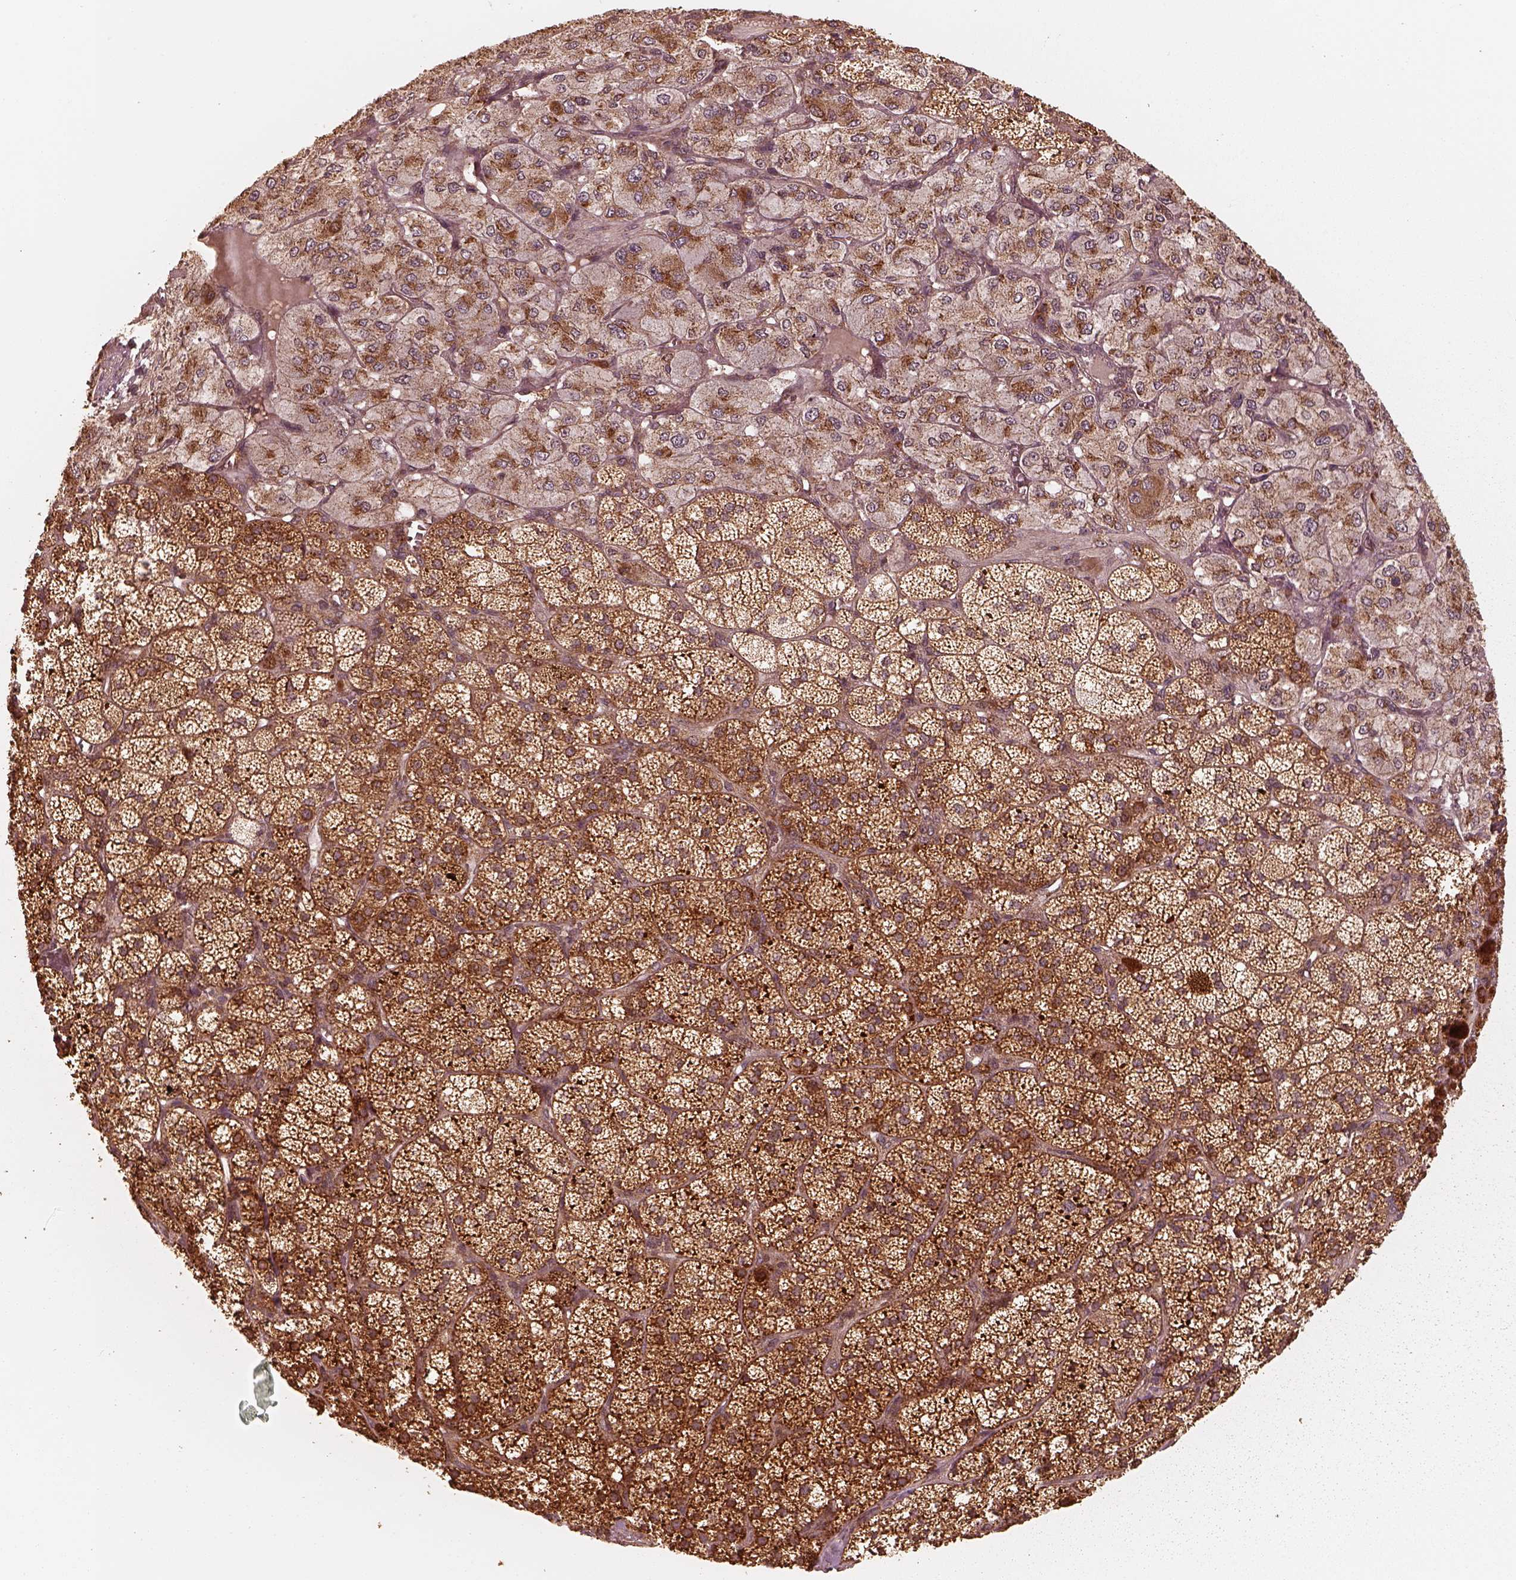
{"staining": {"intensity": "strong", "quantity": ">75%", "location": "cytoplasmic/membranous"}, "tissue": "adrenal gland", "cell_type": "Glandular cells", "image_type": "normal", "snomed": [{"axis": "morphology", "description": "Normal tissue, NOS"}, {"axis": "topography", "description": "Adrenal gland"}], "caption": "Immunohistochemistry (IHC) of benign adrenal gland demonstrates high levels of strong cytoplasmic/membranous positivity in about >75% of glandular cells. (DAB (3,3'-diaminobenzidine) IHC, brown staining for protein, blue staining for nuclei).", "gene": "DNAJC25", "patient": {"sex": "female", "age": 60}}